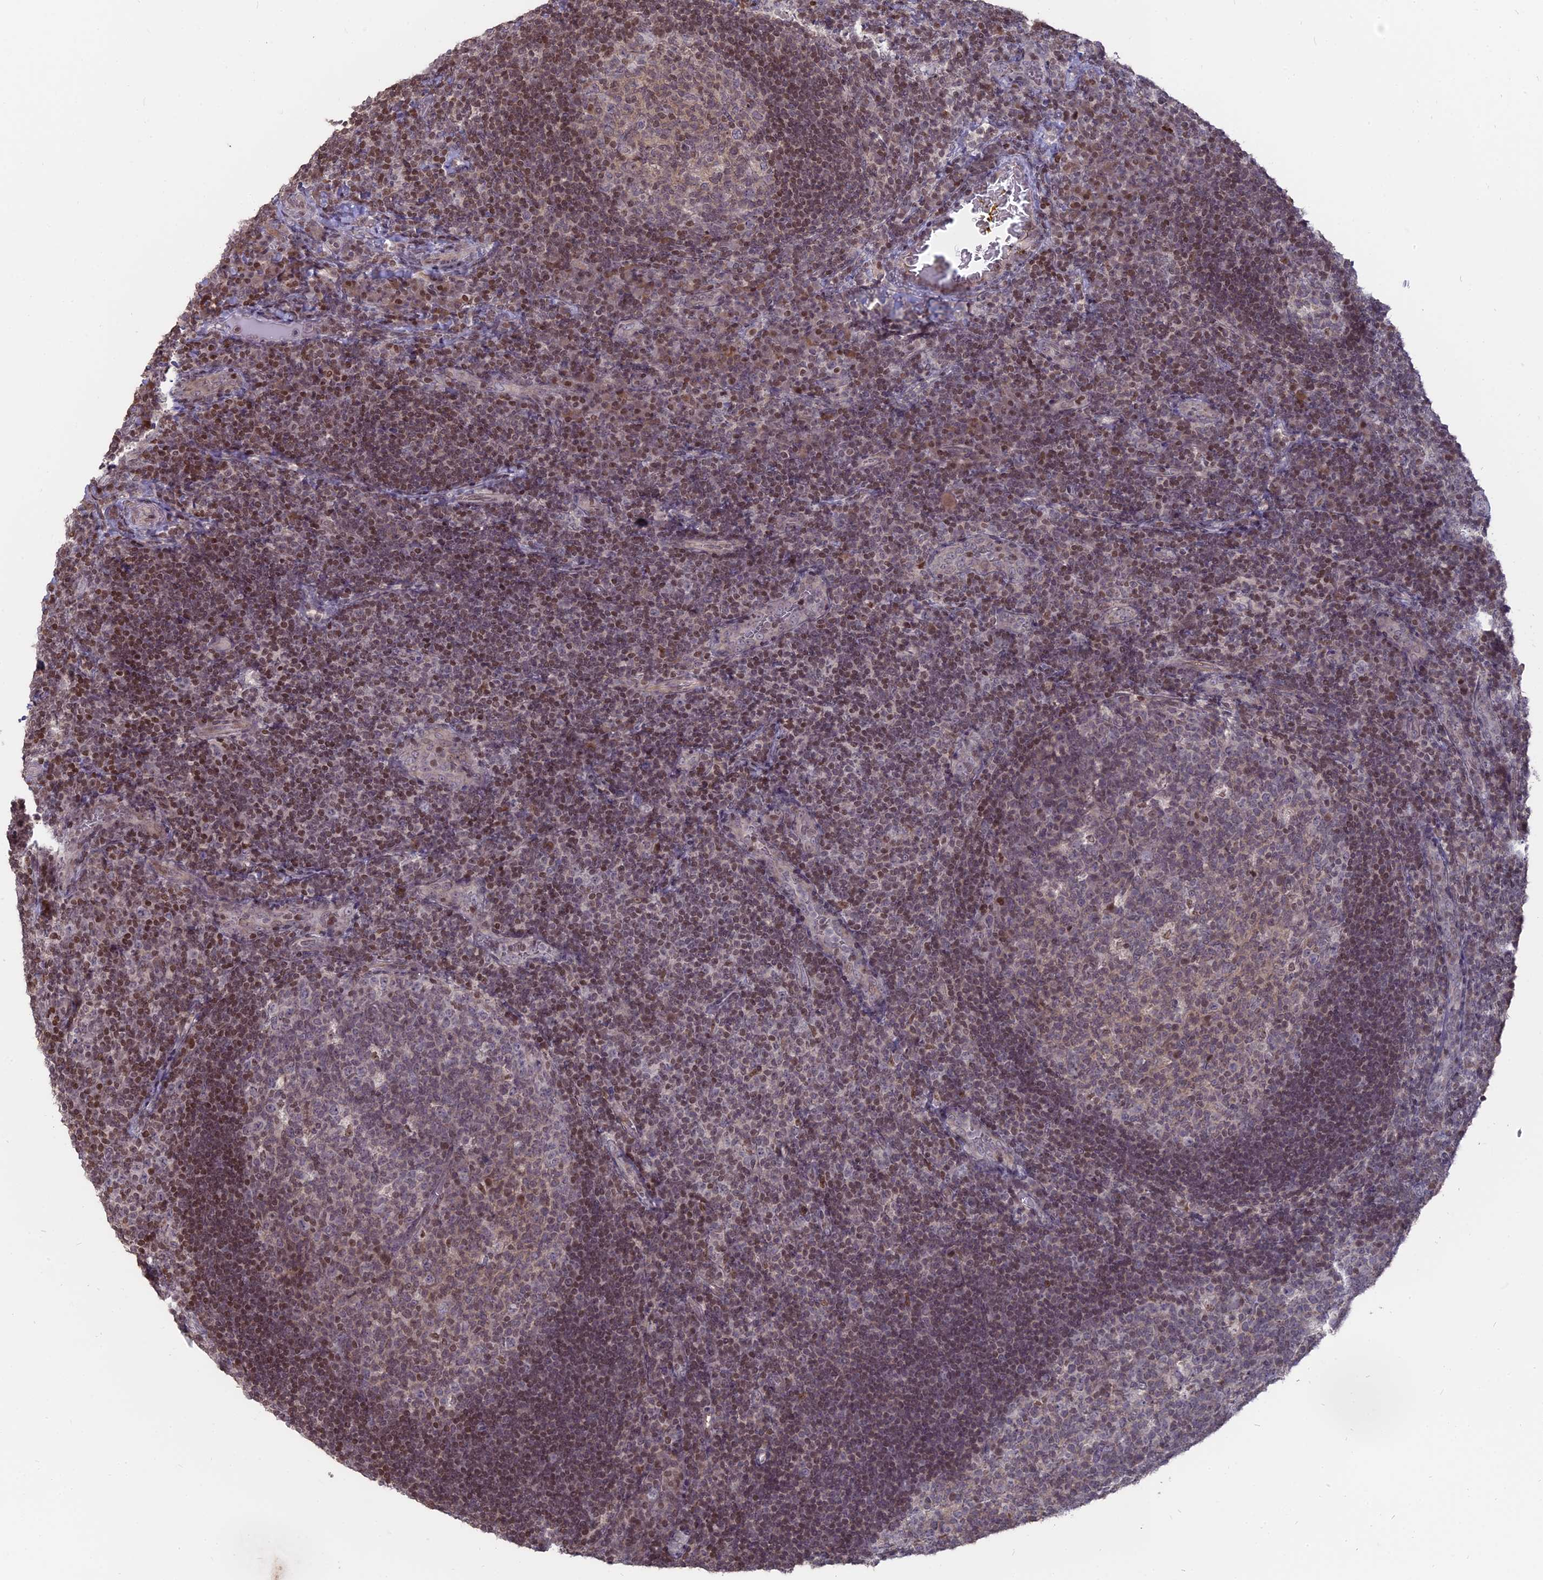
{"staining": {"intensity": "moderate", "quantity": "<25%", "location": "nuclear"}, "tissue": "tonsil", "cell_type": "Germinal center cells", "image_type": "normal", "snomed": [{"axis": "morphology", "description": "Normal tissue, NOS"}, {"axis": "topography", "description": "Tonsil"}], "caption": "Protein staining of benign tonsil reveals moderate nuclear staining in about <25% of germinal center cells.", "gene": "NR1H3", "patient": {"sex": "male", "age": 17}}